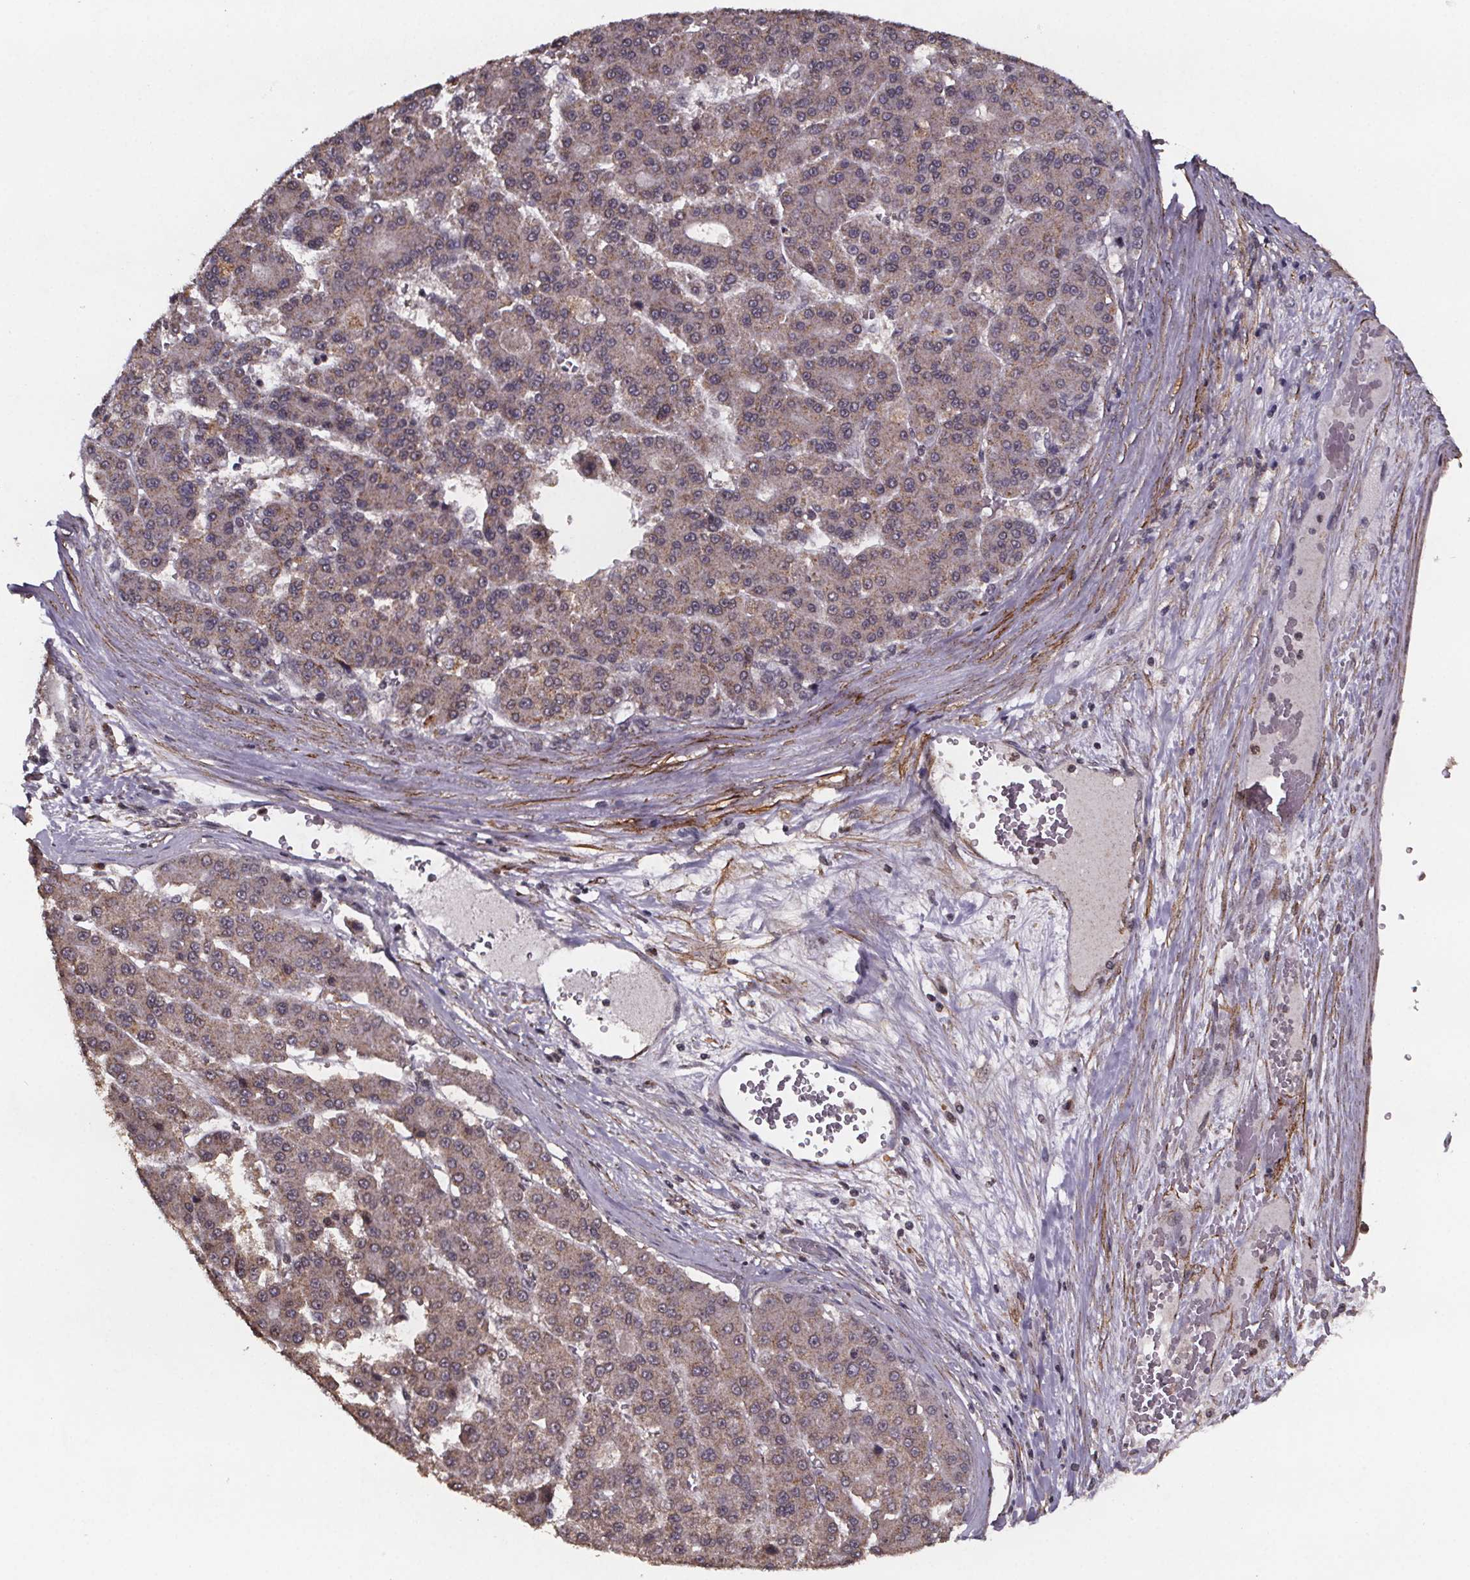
{"staining": {"intensity": "weak", "quantity": "25%-75%", "location": "cytoplasmic/membranous"}, "tissue": "liver cancer", "cell_type": "Tumor cells", "image_type": "cancer", "snomed": [{"axis": "morphology", "description": "Carcinoma, Hepatocellular, NOS"}, {"axis": "topography", "description": "Liver"}], "caption": "A brown stain shows weak cytoplasmic/membranous staining of a protein in human liver cancer tumor cells.", "gene": "PALLD", "patient": {"sex": "male", "age": 70}}